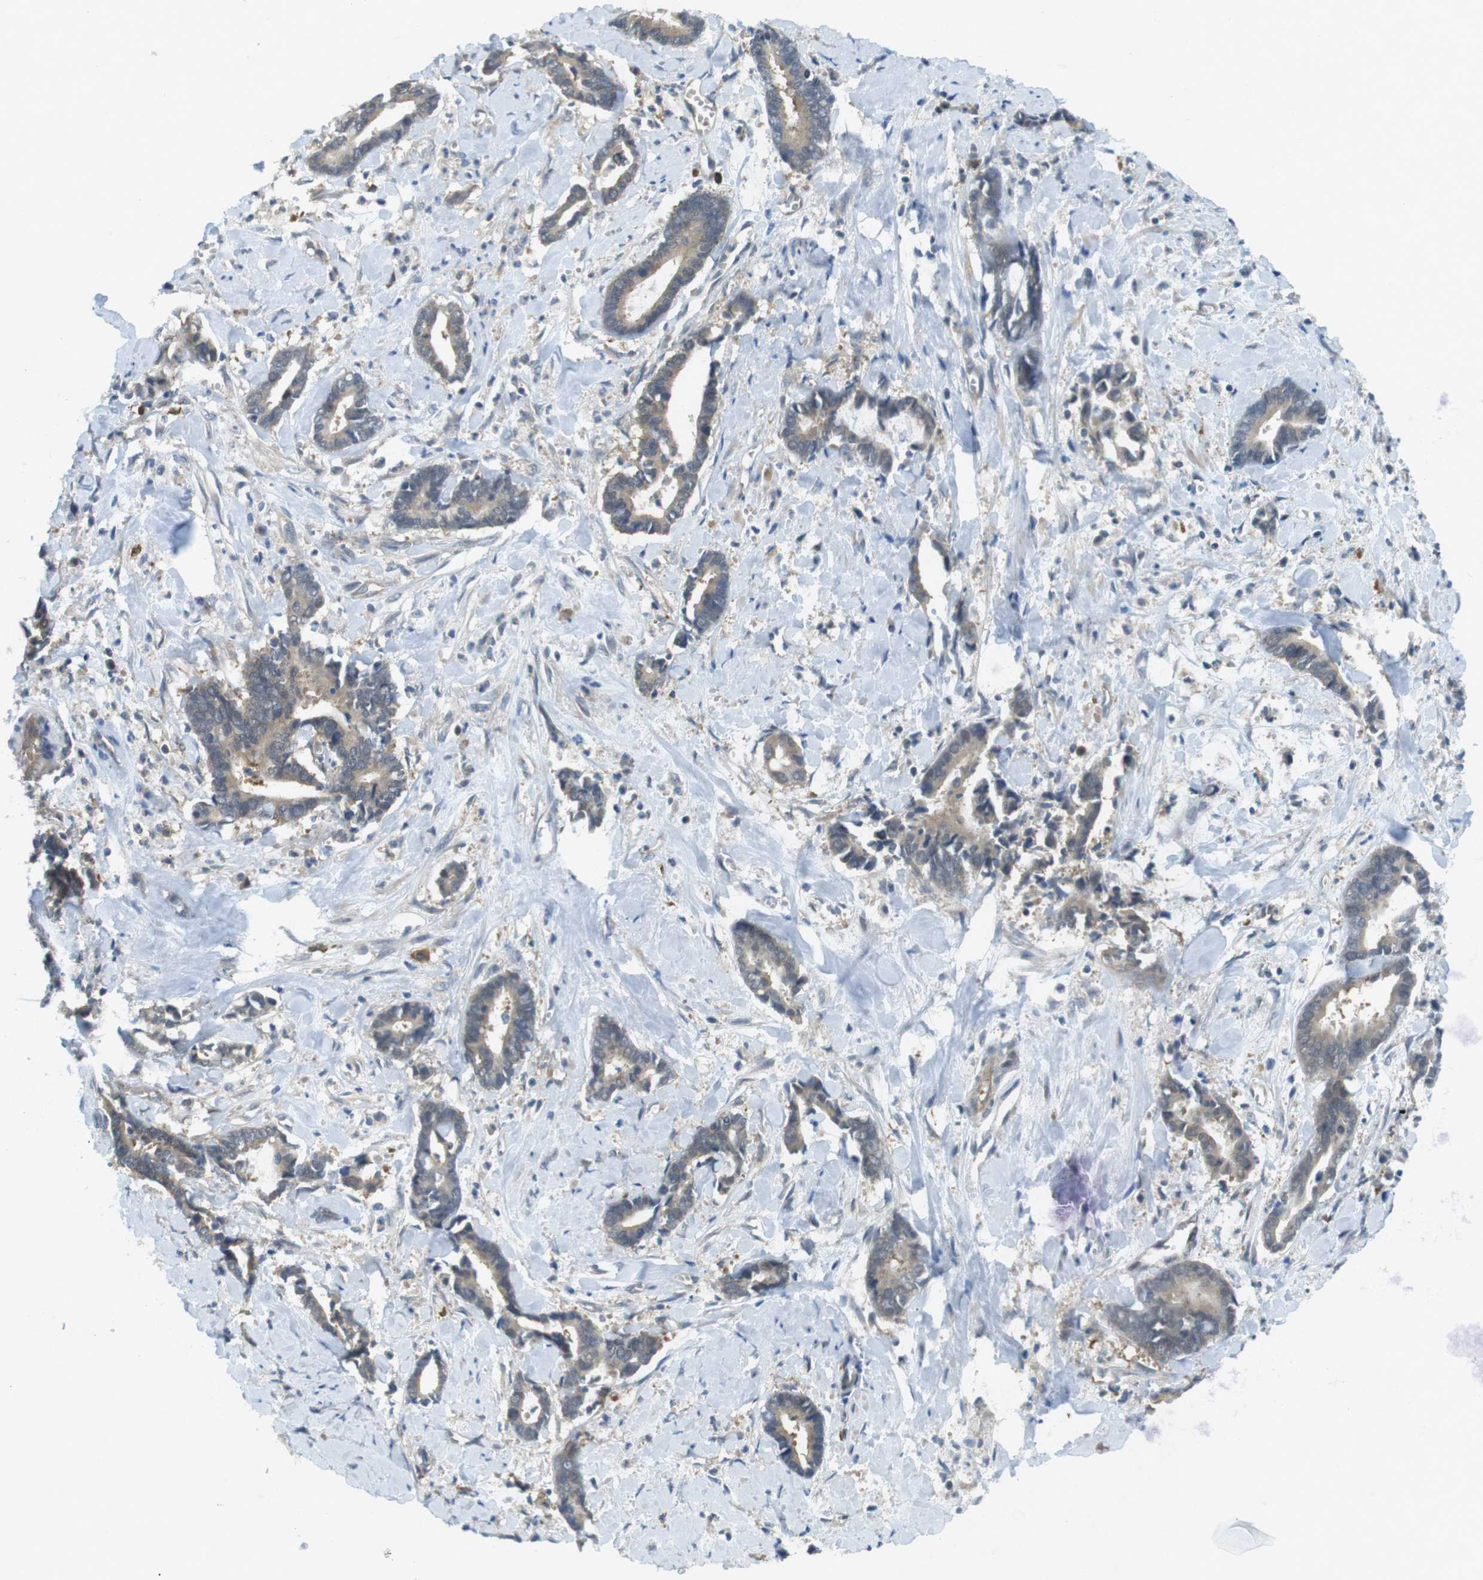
{"staining": {"intensity": "weak", "quantity": "25%-75%", "location": "cytoplasmic/membranous"}, "tissue": "cervical cancer", "cell_type": "Tumor cells", "image_type": "cancer", "snomed": [{"axis": "morphology", "description": "Adenocarcinoma, NOS"}, {"axis": "topography", "description": "Cervix"}], "caption": "Cervical cancer (adenocarcinoma) was stained to show a protein in brown. There is low levels of weak cytoplasmic/membranous positivity in approximately 25%-75% of tumor cells.", "gene": "SUGT1", "patient": {"sex": "female", "age": 44}}